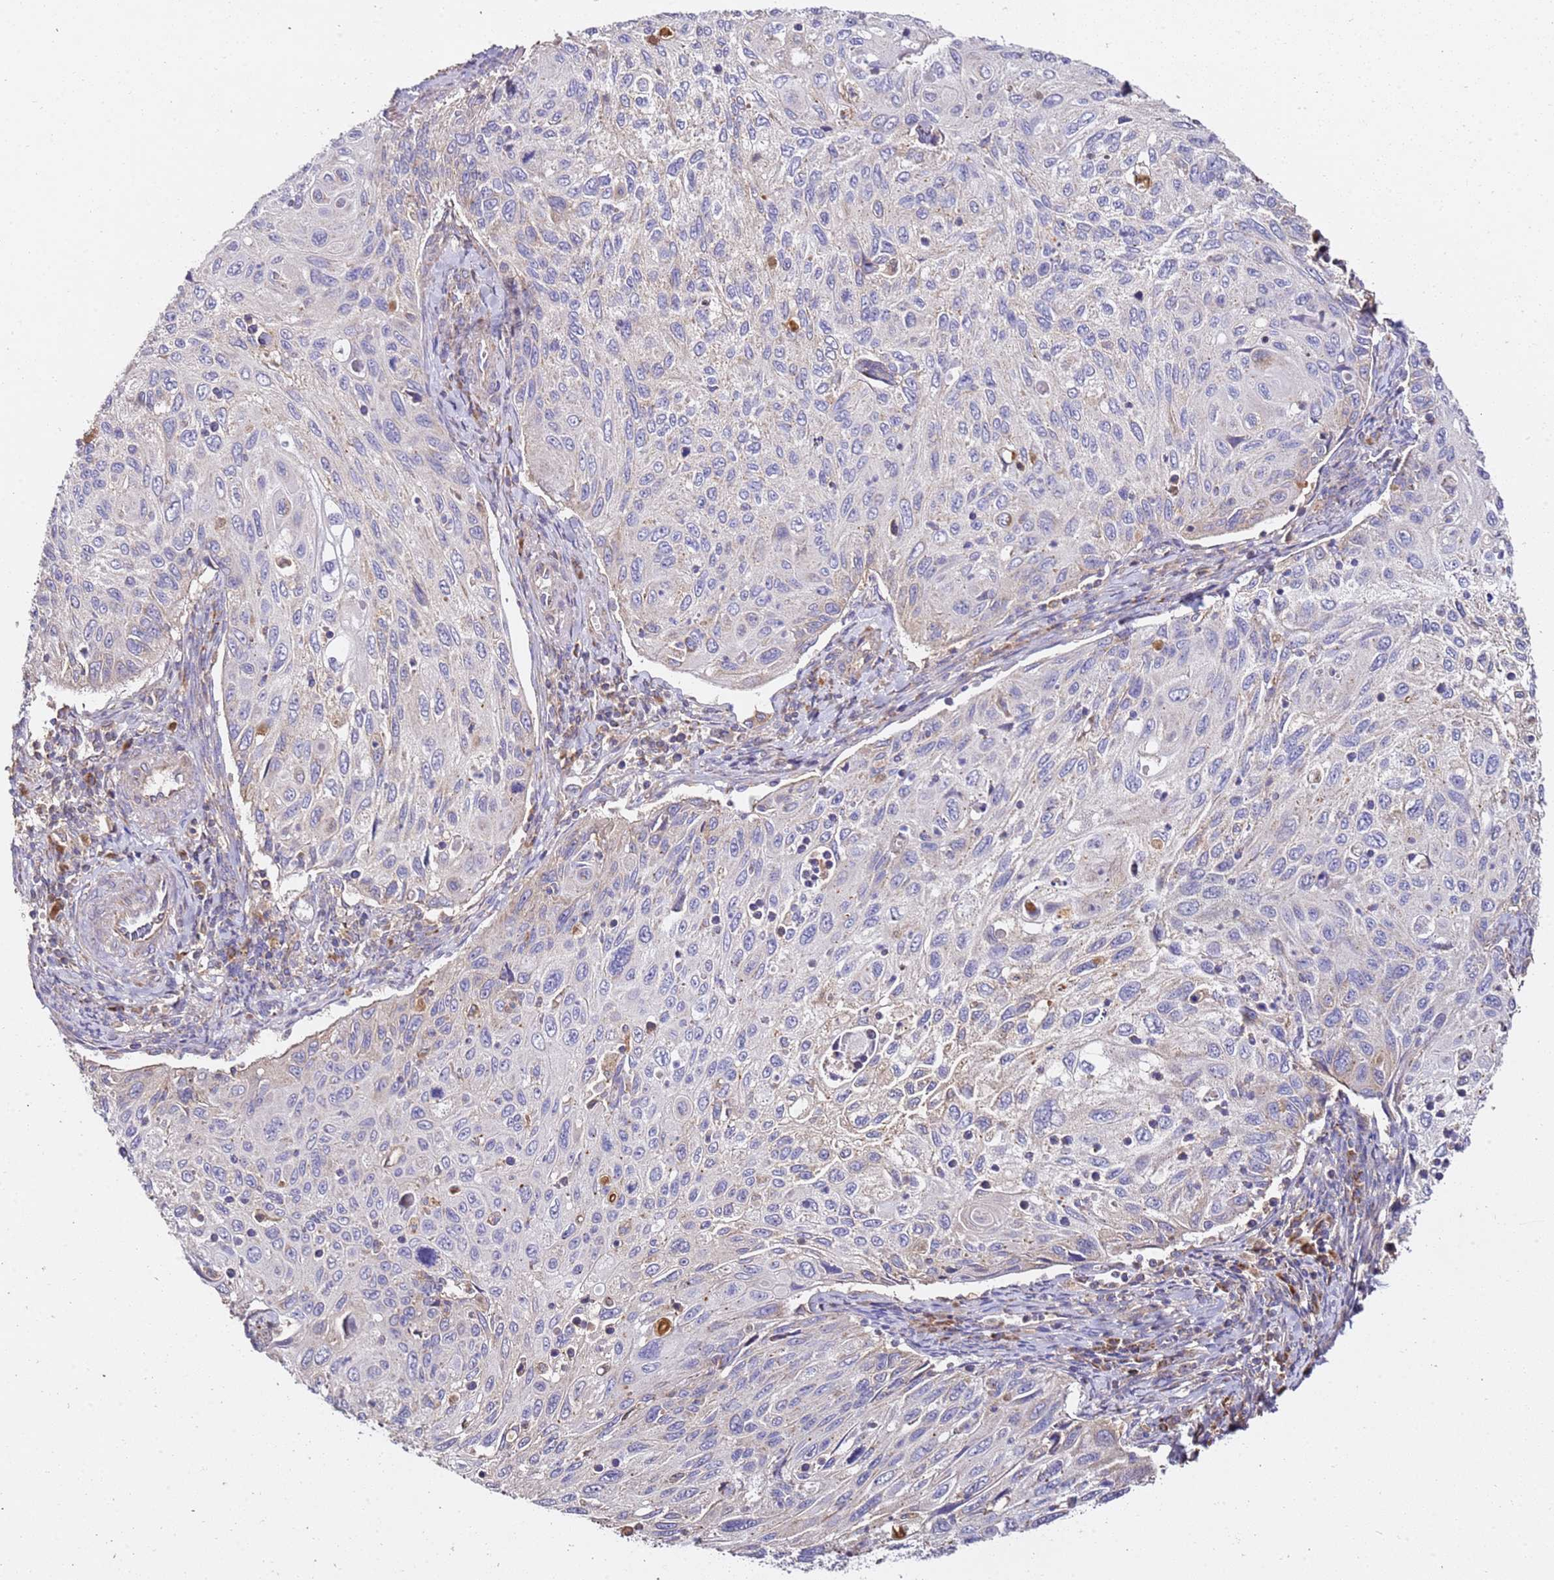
{"staining": {"intensity": "negative", "quantity": "none", "location": "none"}, "tissue": "cervical cancer", "cell_type": "Tumor cells", "image_type": "cancer", "snomed": [{"axis": "morphology", "description": "Squamous cell carcinoma, NOS"}, {"axis": "topography", "description": "Cervix"}], "caption": "Histopathology image shows no protein expression in tumor cells of cervical cancer tissue.", "gene": "OR2B11", "patient": {"sex": "female", "age": 70}}